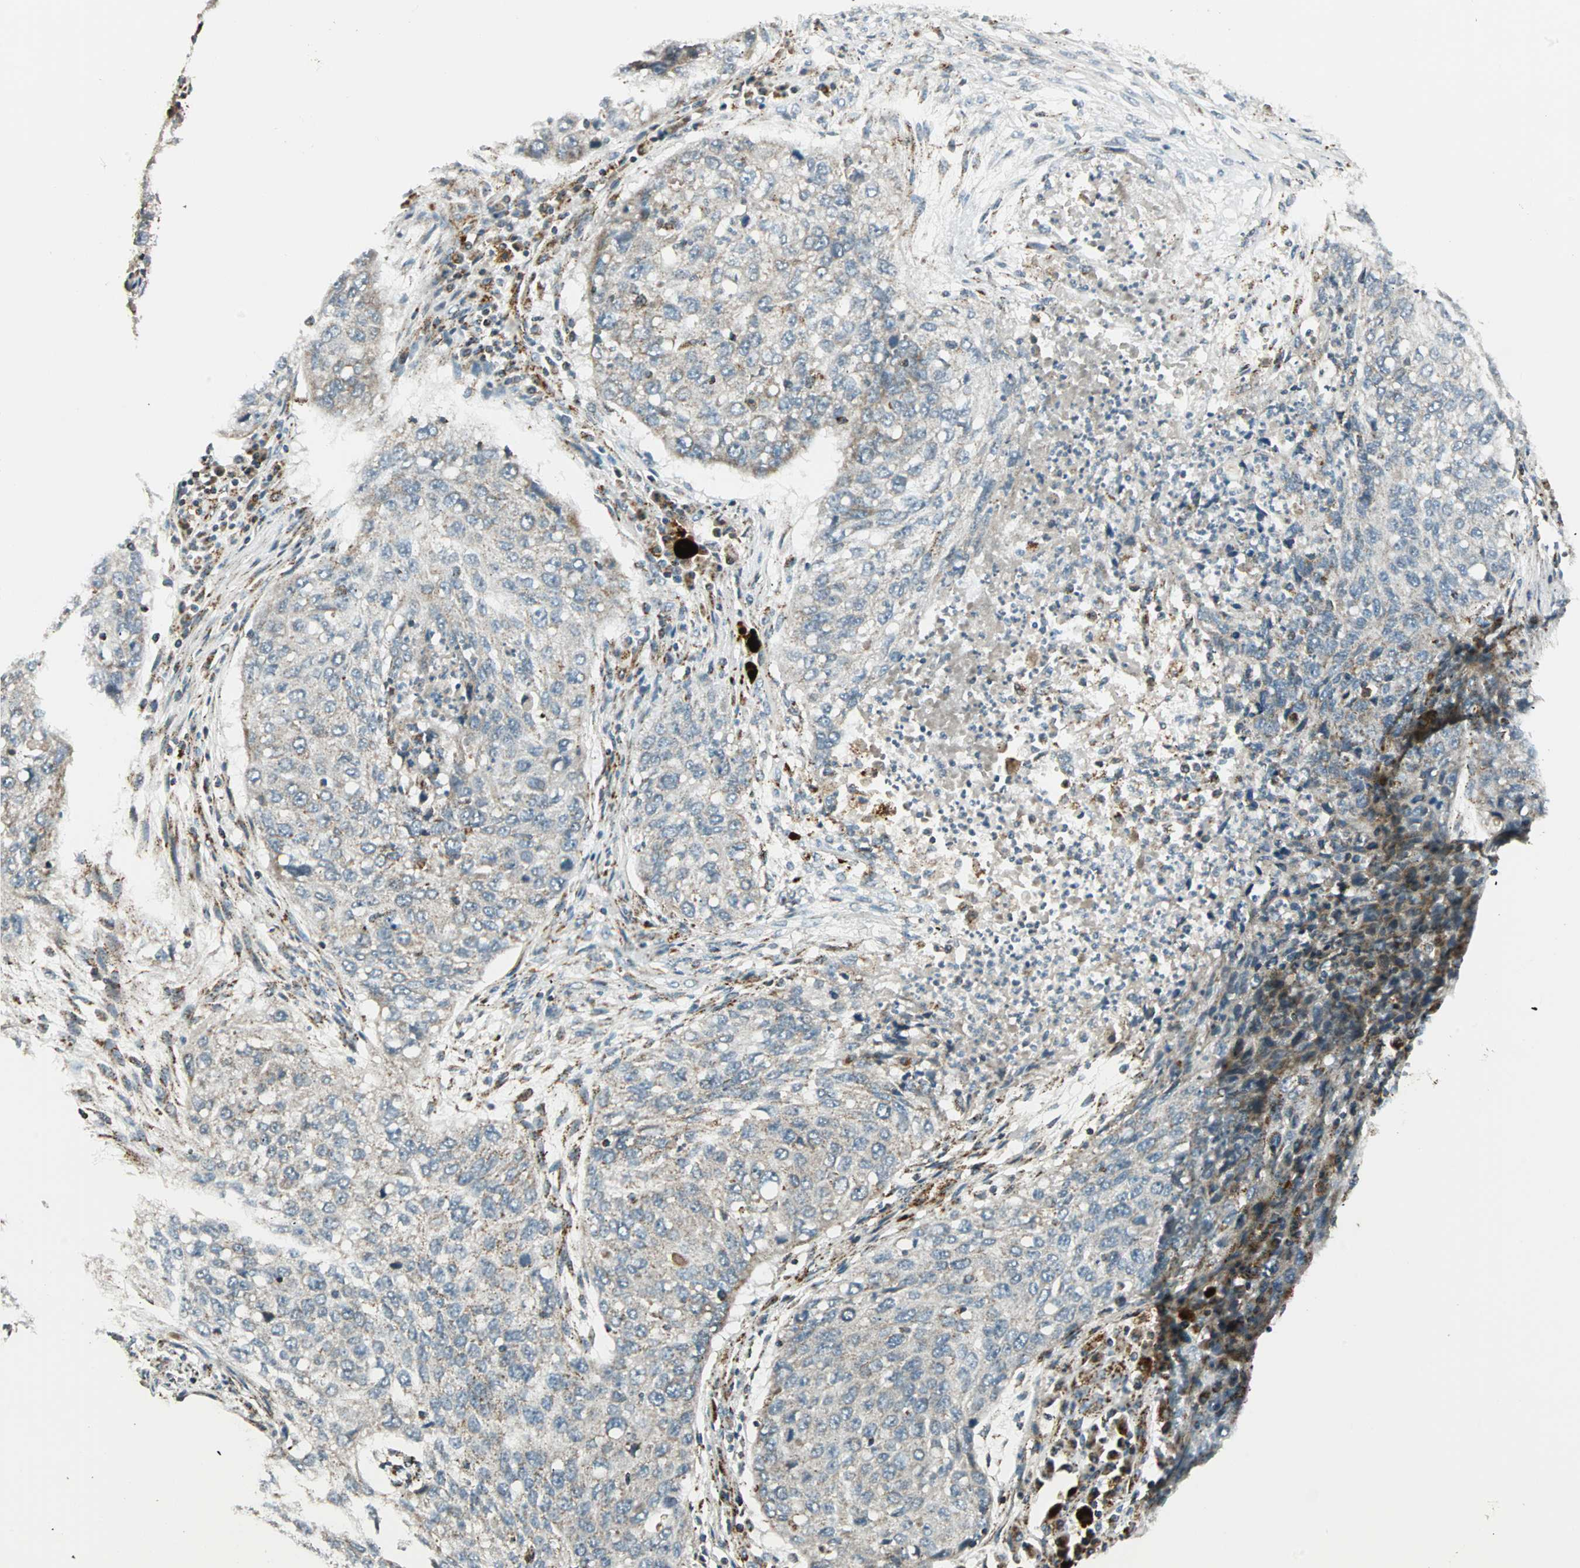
{"staining": {"intensity": "weak", "quantity": "<25%", "location": "cytoplasmic/membranous"}, "tissue": "lung cancer", "cell_type": "Tumor cells", "image_type": "cancer", "snomed": [{"axis": "morphology", "description": "Squamous cell carcinoma, NOS"}, {"axis": "topography", "description": "Lung"}], "caption": "This photomicrograph is of lung cancer (squamous cell carcinoma) stained with immunohistochemistry to label a protein in brown with the nuclei are counter-stained blue. There is no expression in tumor cells.", "gene": "SPRY4", "patient": {"sex": "female", "age": 63}}